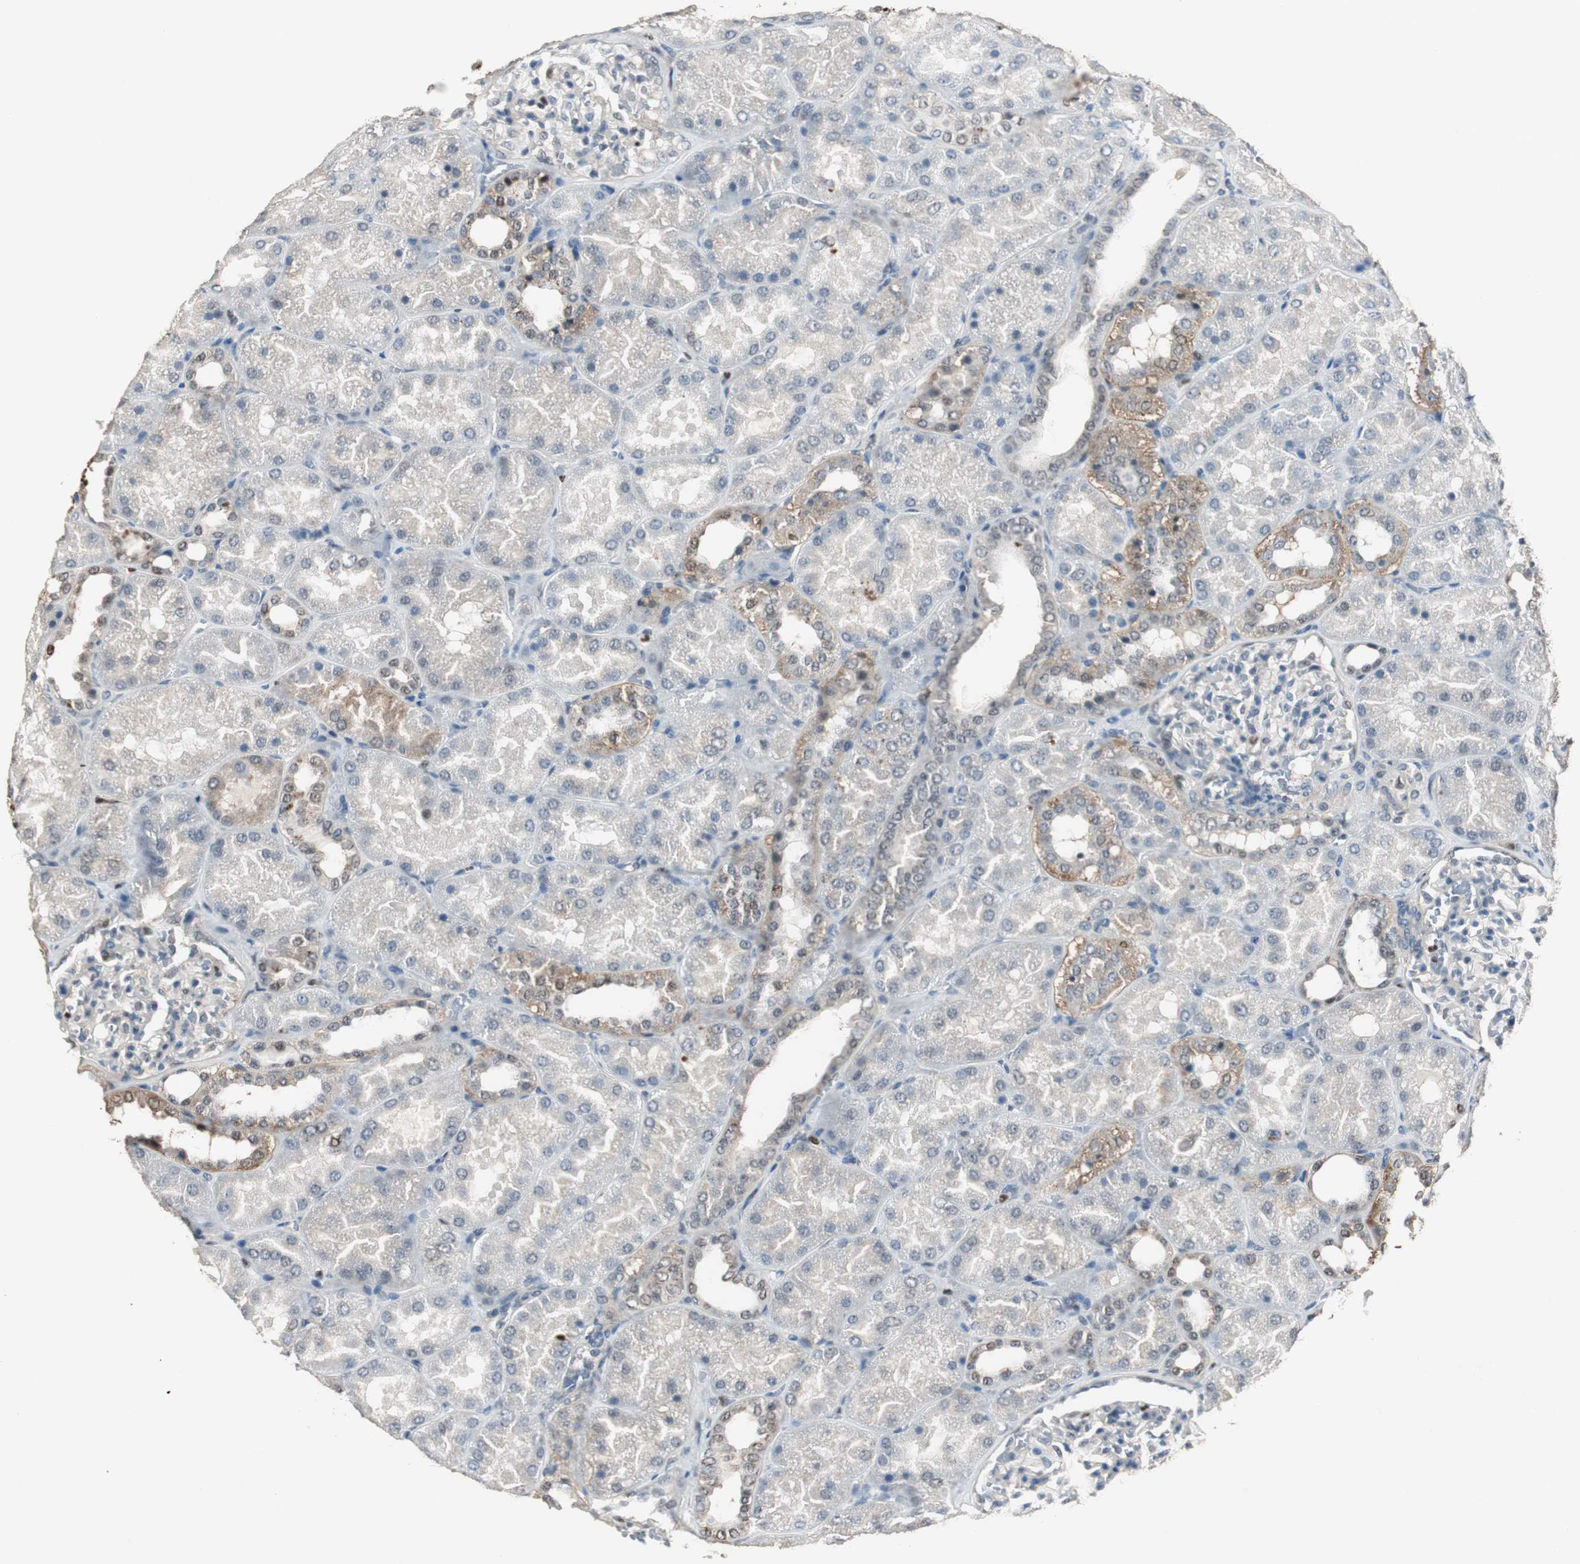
{"staining": {"intensity": "negative", "quantity": "none", "location": "none"}, "tissue": "kidney", "cell_type": "Cells in glomeruli", "image_type": "normal", "snomed": [{"axis": "morphology", "description": "Normal tissue, NOS"}, {"axis": "topography", "description": "Kidney"}], "caption": "Normal kidney was stained to show a protein in brown. There is no significant expression in cells in glomeruli. Nuclei are stained in blue.", "gene": "FEN1", "patient": {"sex": "male", "age": 28}}